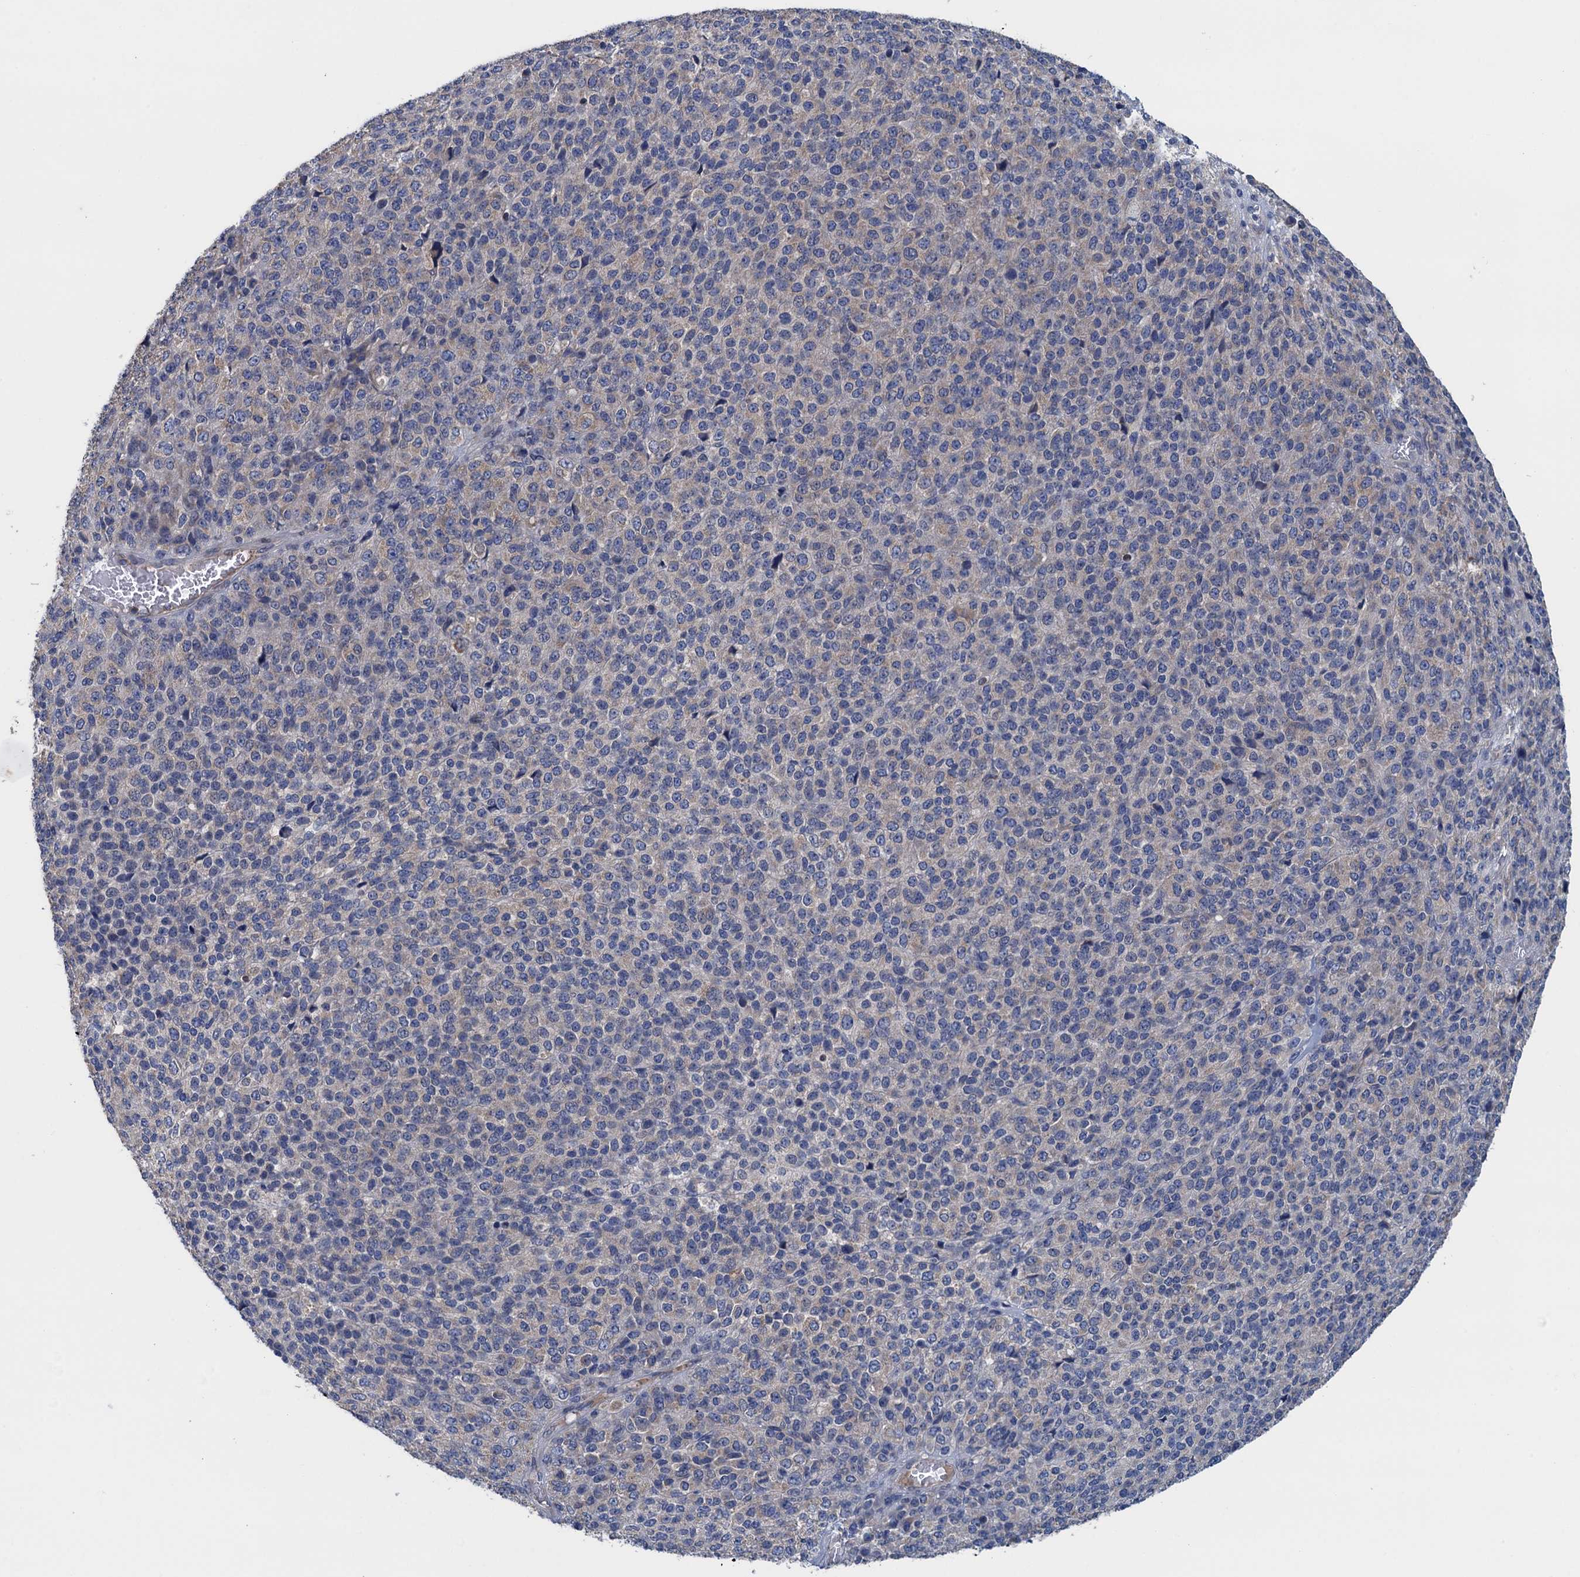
{"staining": {"intensity": "negative", "quantity": "none", "location": "none"}, "tissue": "melanoma", "cell_type": "Tumor cells", "image_type": "cancer", "snomed": [{"axis": "morphology", "description": "Malignant melanoma, Metastatic site"}, {"axis": "topography", "description": "Brain"}], "caption": "High magnification brightfield microscopy of malignant melanoma (metastatic site) stained with DAB (brown) and counterstained with hematoxylin (blue): tumor cells show no significant positivity.", "gene": "CTU2", "patient": {"sex": "female", "age": 56}}